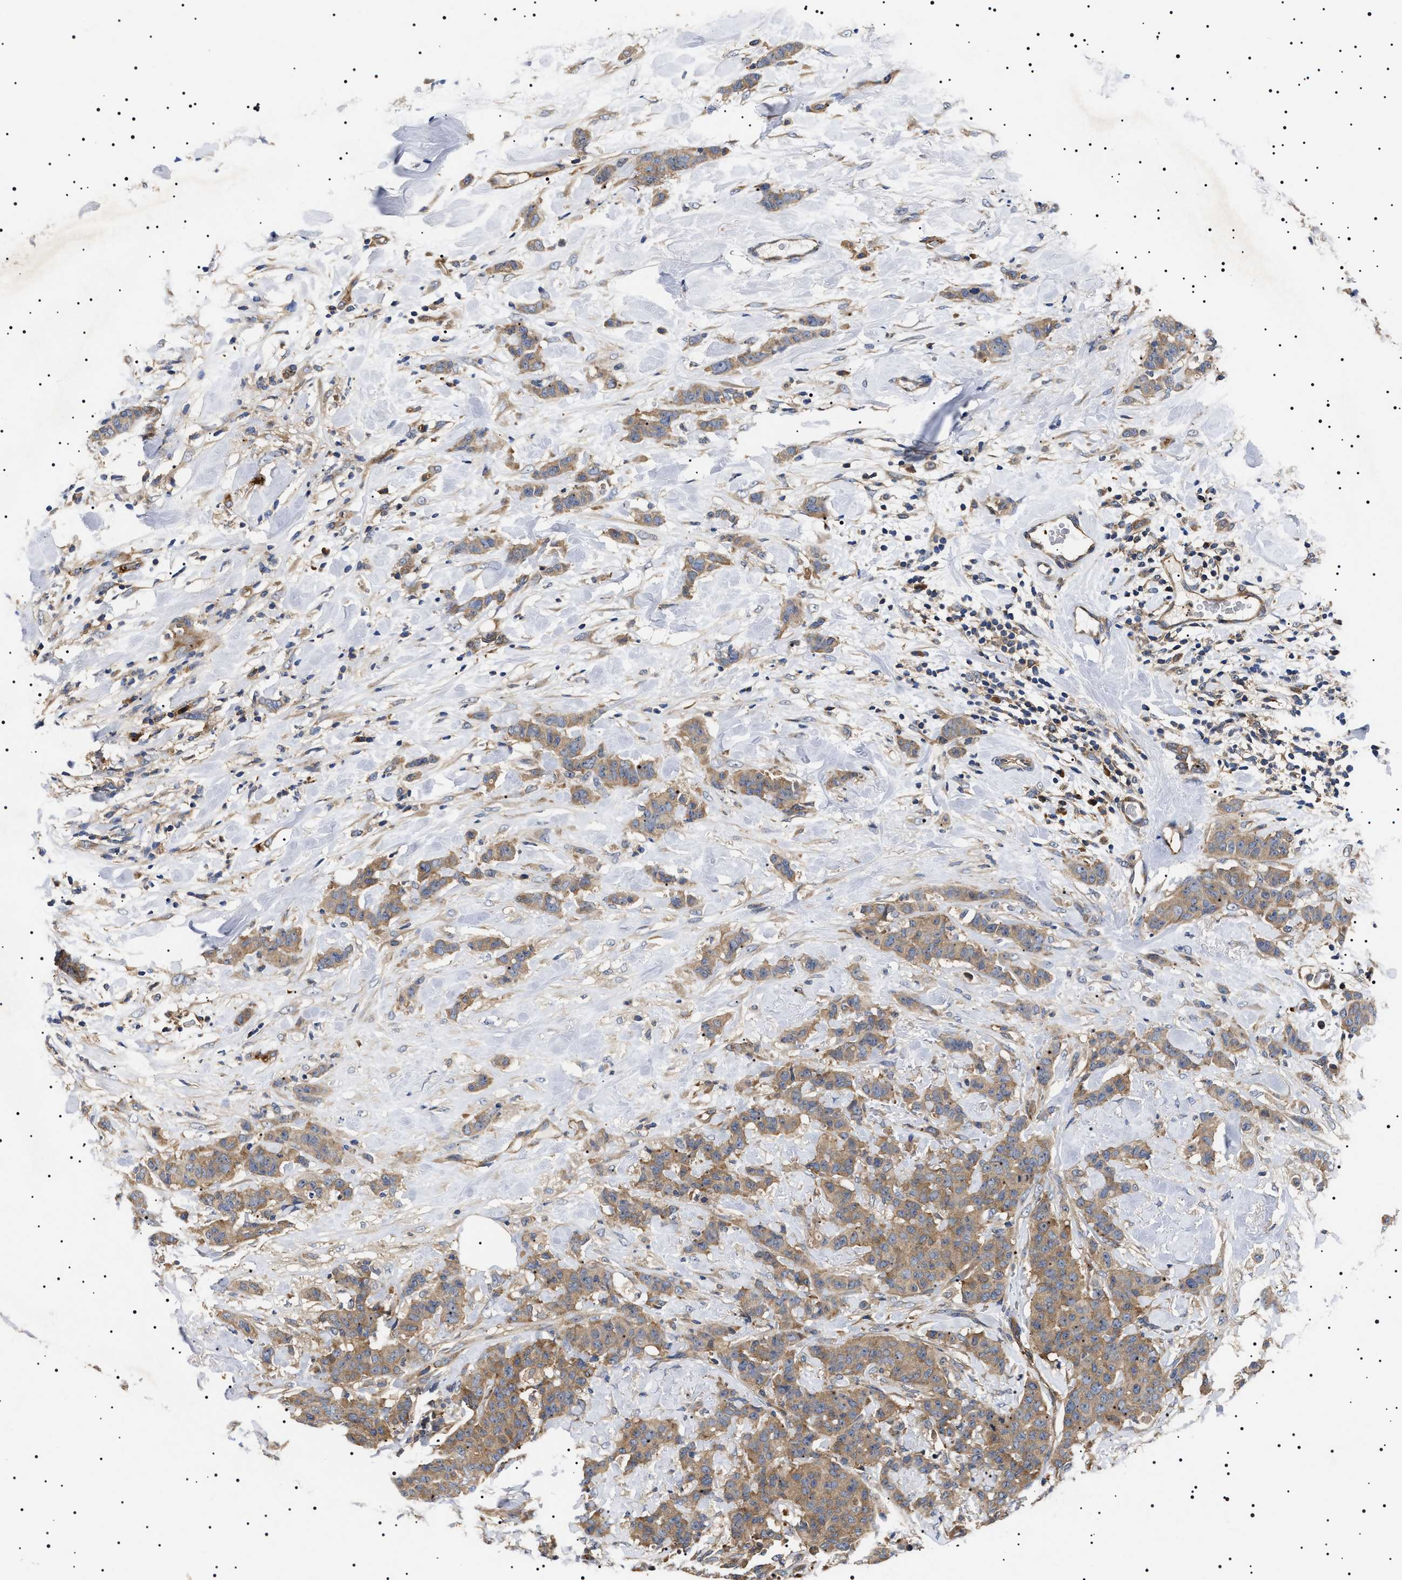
{"staining": {"intensity": "moderate", "quantity": ">75%", "location": "cytoplasmic/membranous"}, "tissue": "breast cancer", "cell_type": "Tumor cells", "image_type": "cancer", "snomed": [{"axis": "morphology", "description": "Normal tissue, NOS"}, {"axis": "morphology", "description": "Duct carcinoma"}, {"axis": "topography", "description": "Breast"}], "caption": "DAB (3,3'-diaminobenzidine) immunohistochemical staining of breast infiltrating ductal carcinoma reveals moderate cytoplasmic/membranous protein positivity in about >75% of tumor cells.", "gene": "TPP2", "patient": {"sex": "female", "age": 40}}